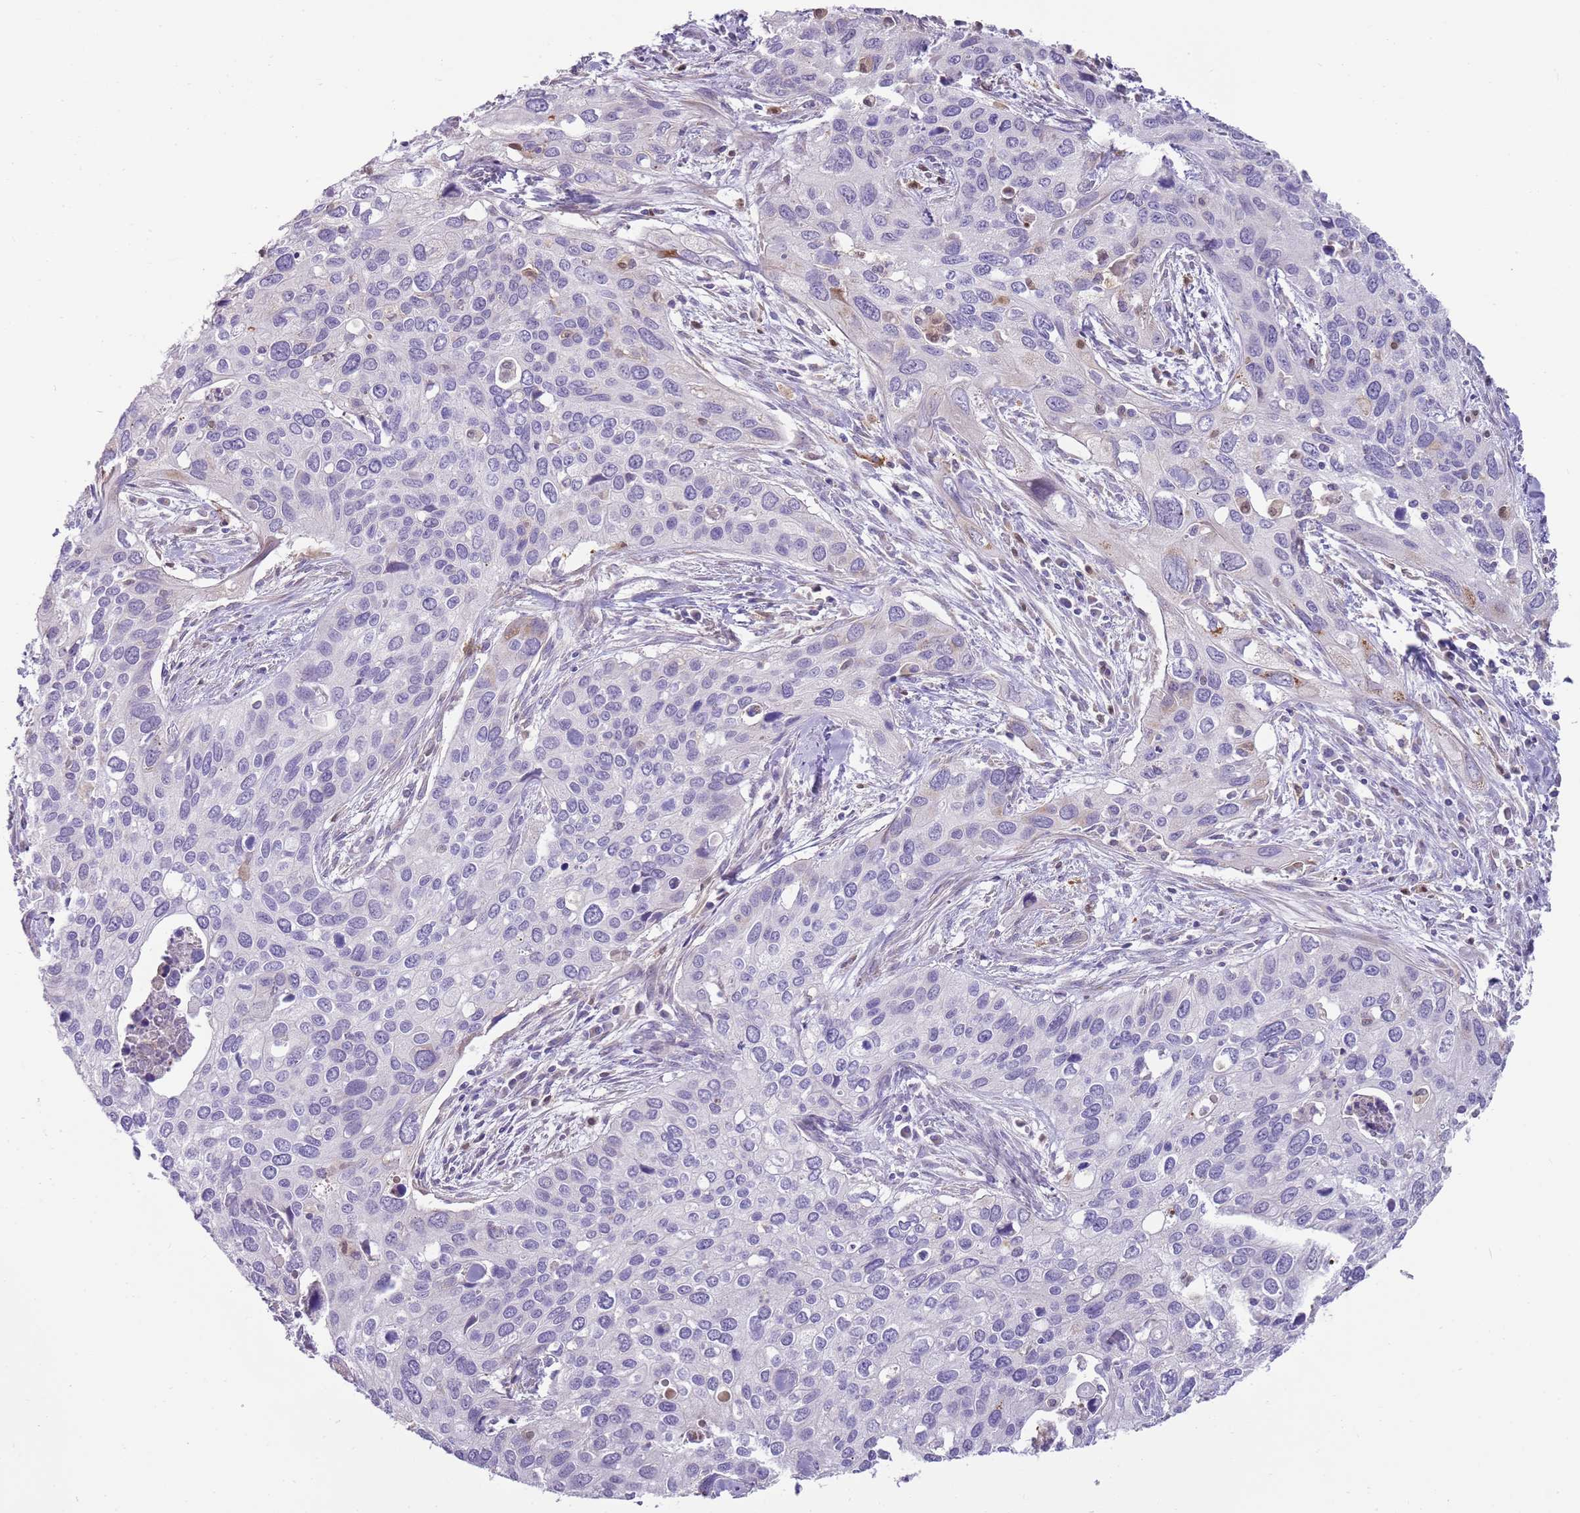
{"staining": {"intensity": "negative", "quantity": "none", "location": "none"}, "tissue": "cervical cancer", "cell_type": "Tumor cells", "image_type": "cancer", "snomed": [{"axis": "morphology", "description": "Squamous cell carcinoma, NOS"}, {"axis": "topography", "description": "Cervix"}], "caption": "Immunohistochemistry micrograph of cervical cancer stained for a protein (brown), which shows no positivity in tumor cells.", "gene": "DIPK1C", "patient": {"sex": "female", "age": 55}}